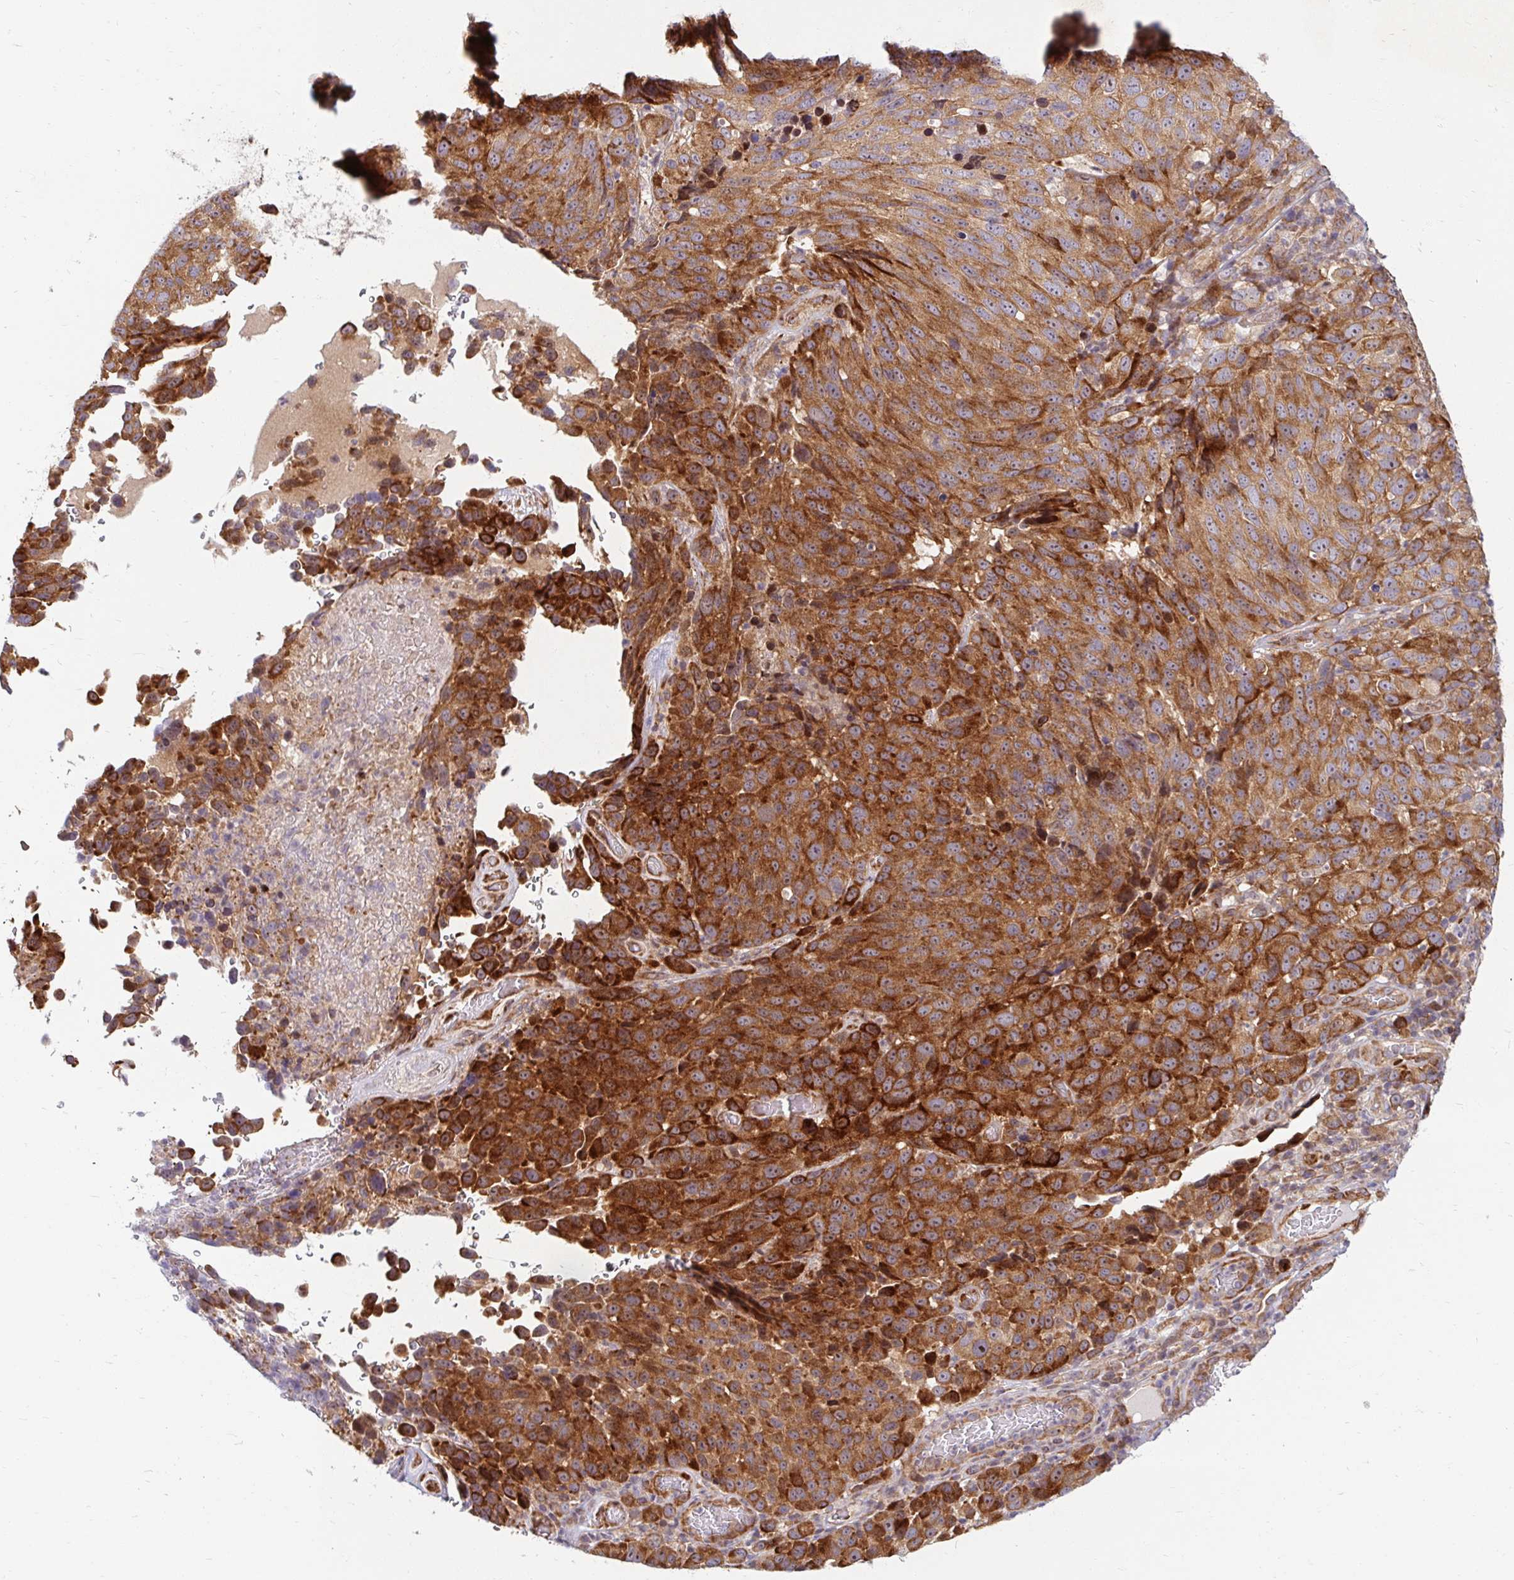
{"staining": {"intensity": "strong", "quantity": ">75%", "location": "cytoplasmic/membranous"}, "tissue": "melanoma", "cell_type": "Tumor cells", "image_type": "cancer", "snomed": [{"axis": "morphology", "description": "Malignant melanoma, NOS"}, {"axis": "topography", "description": "Skin"}], "caption": "About >75% of tumor cells in human malignant melanoma show strong cytoplasmic/membranous protein expression as visualized by brown immunohistochemical staining.", "gene": "BTF3", "patient": {"sex": "male", "age": 85}}